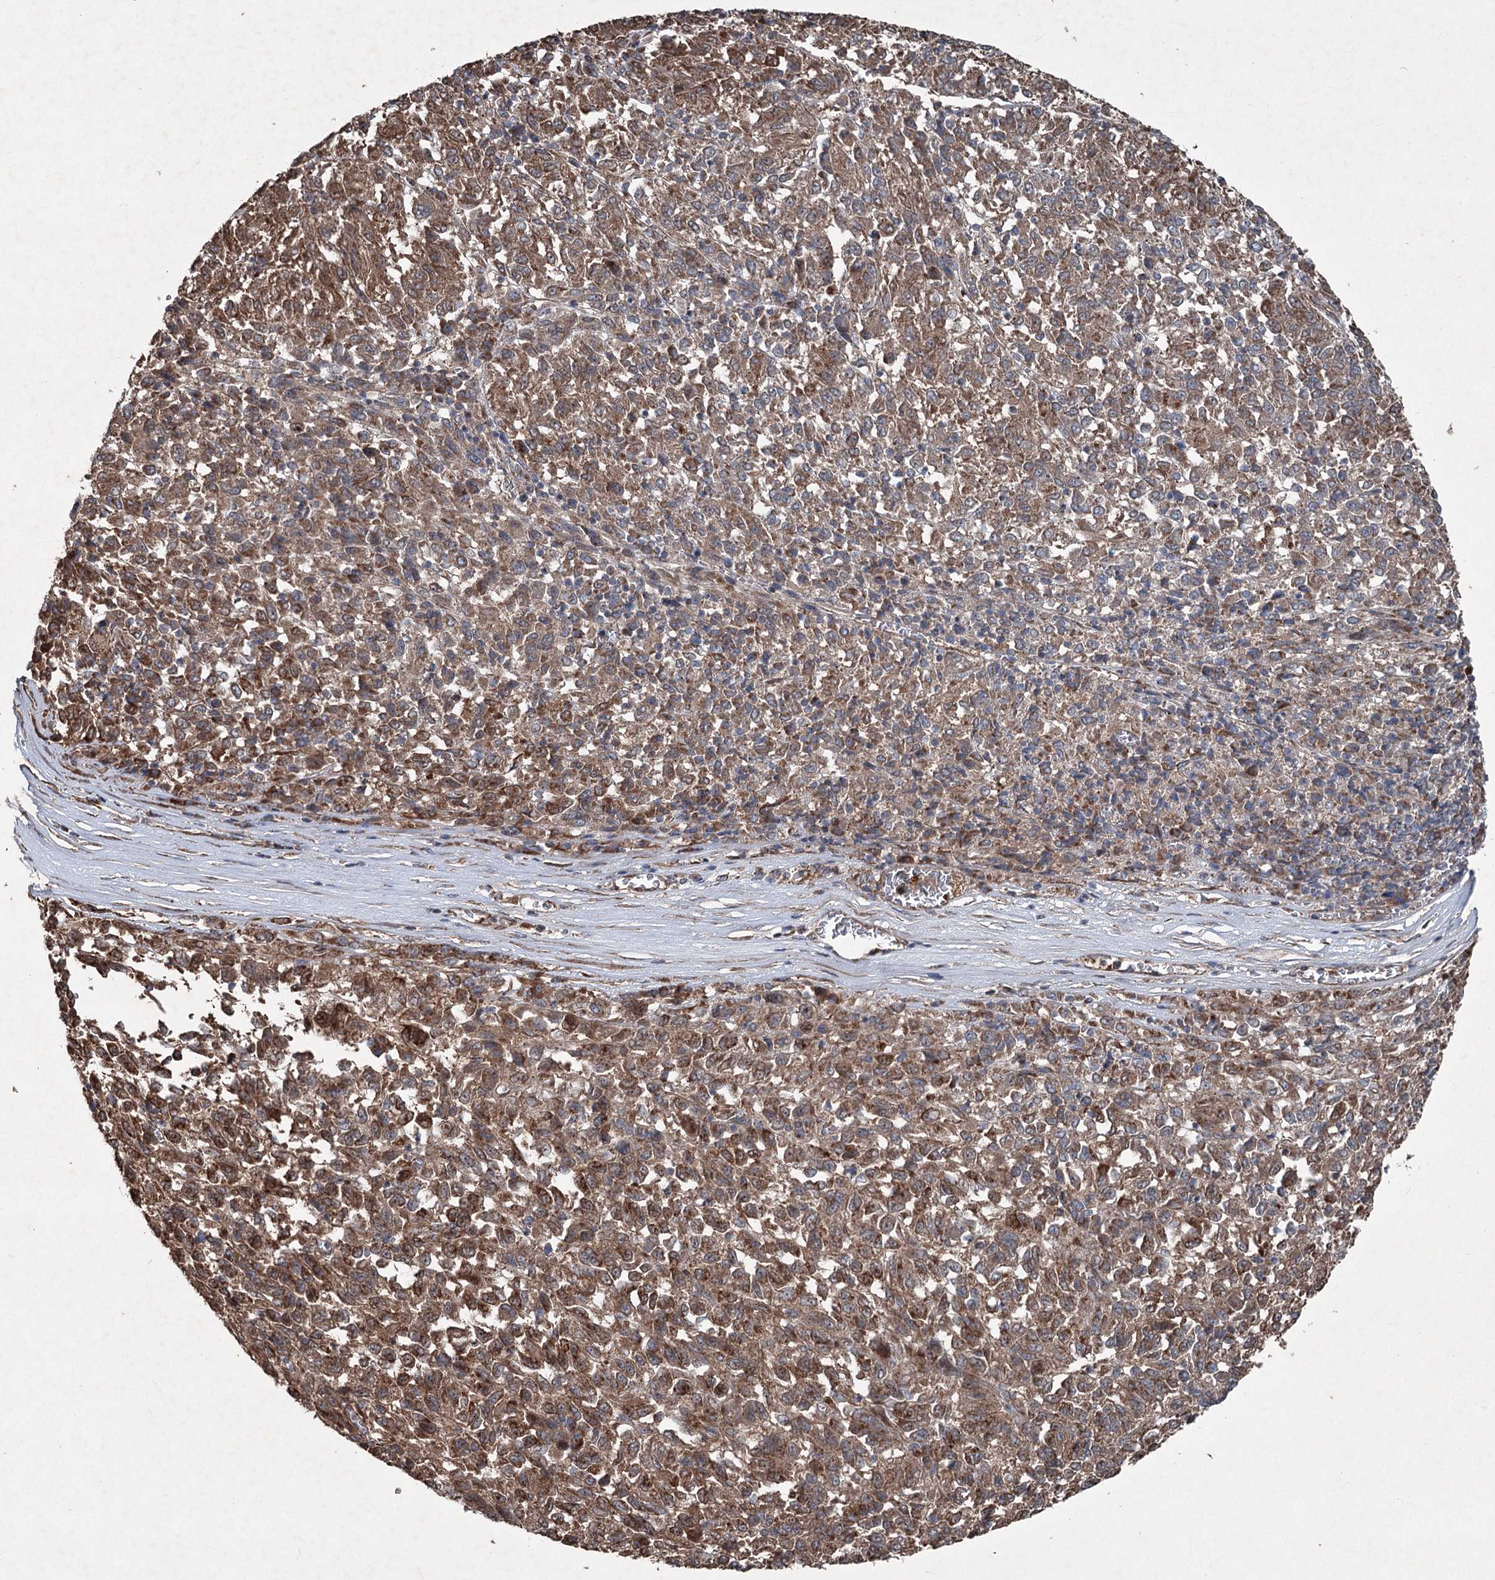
{"staining": {"intensity": "moderate", "quantity": ">75%", "location": "cytoplasmic/membranous"}, "tissue": "melanoma", "cell_type": "Tumor cells", "image_type": "cancer", "snomed": [{"axis": "morphology", "description": "Malignant melanoma, Metastatic site"}, {"axis": "topography", "description": "Lung"}], "caption": "Immunohistochemistry (IHC) of human malignant melanoma (metastatic site) exhibits medium levels of moderate cytoplasmic/membranous expression in approximately >75% of tumor cells.", "gene": "SERINC5", "patient": {"sex": "male", "age": 64}}